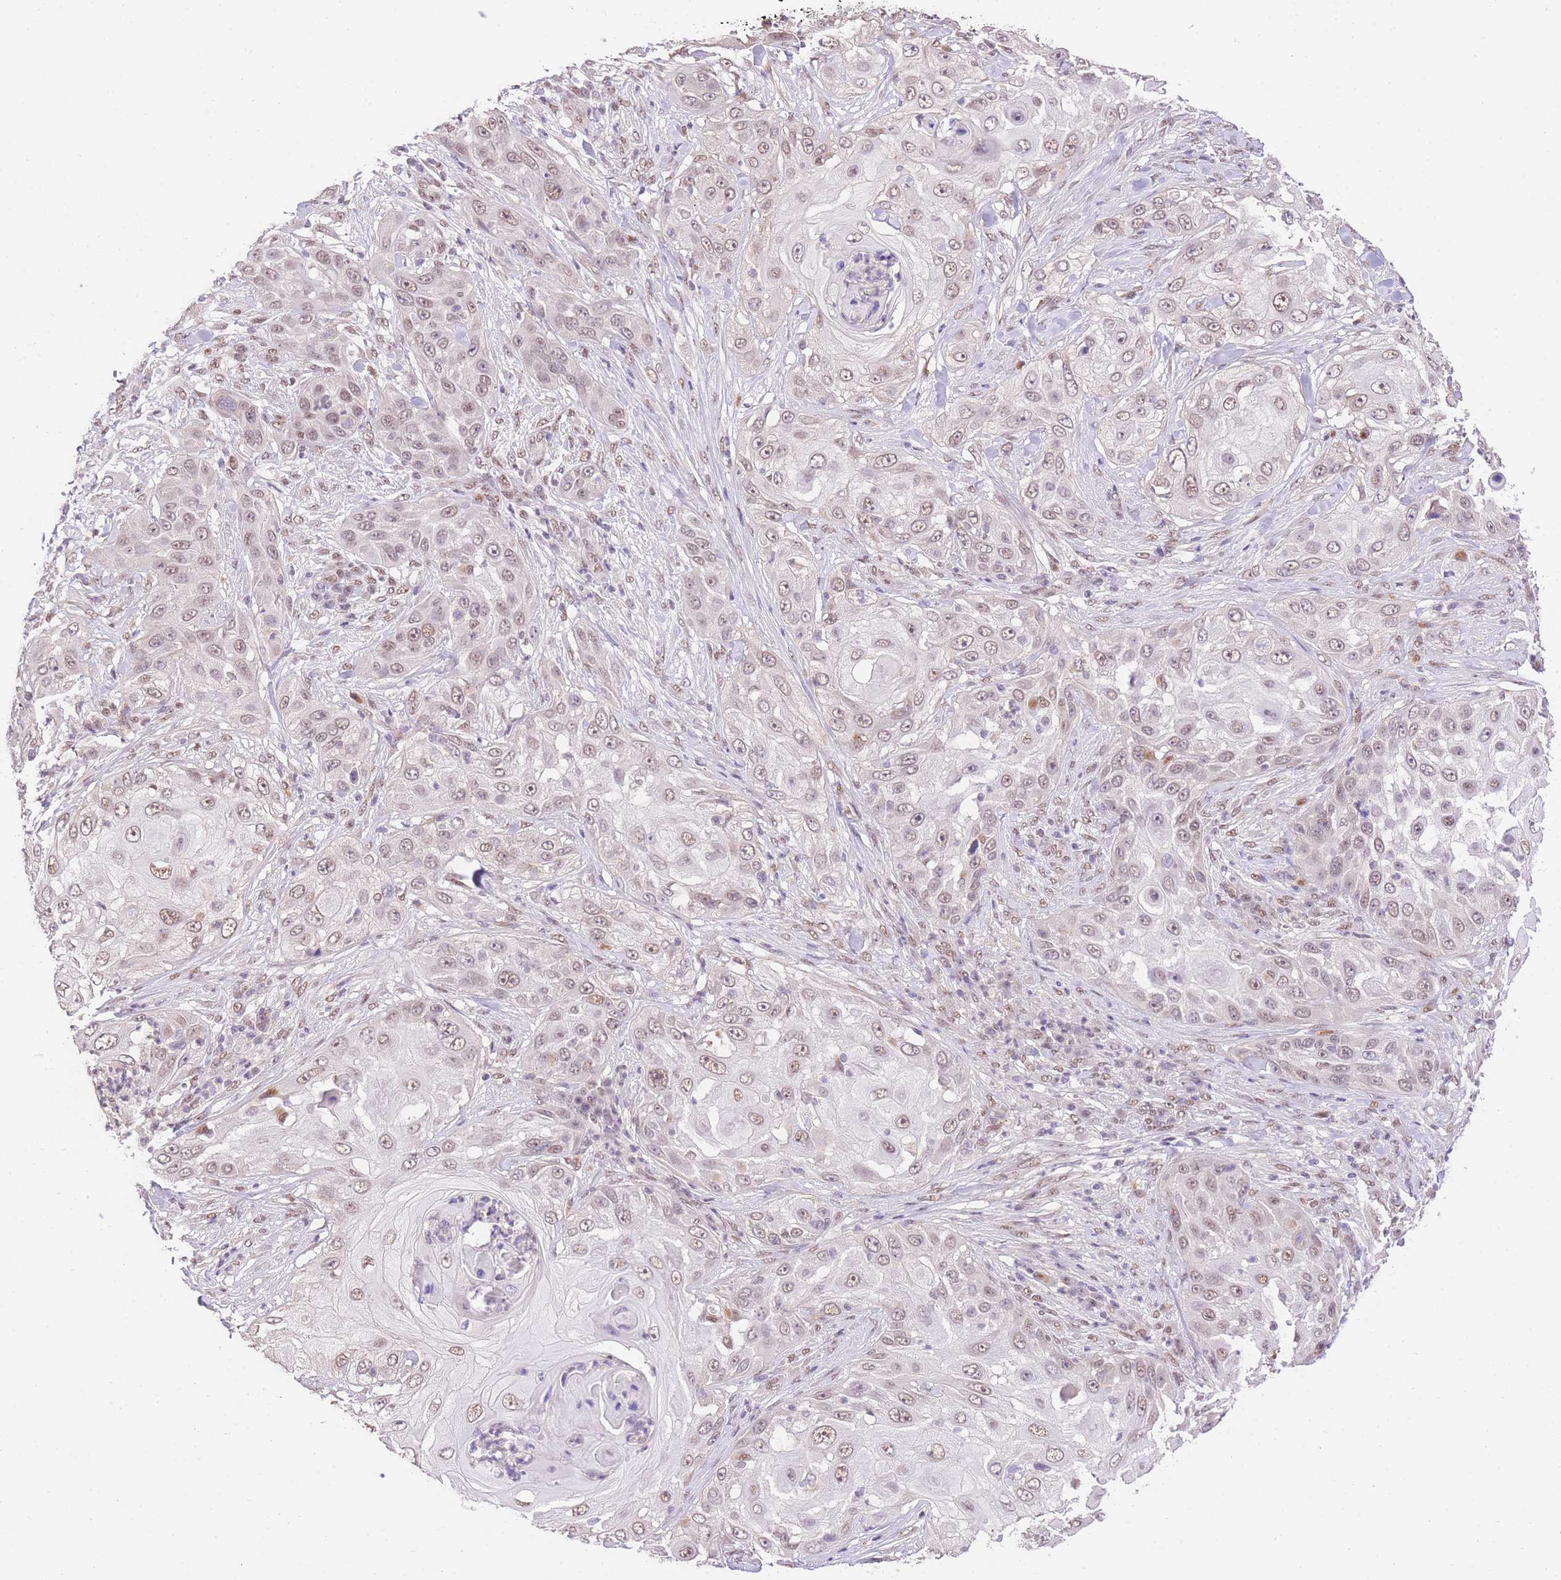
{"staining": {"intensity": "moderate", "quantity": ">75%", "location": "nuclear"}, "tissue": "skin cancer", "cell_type": "Tumor cells", "image_type": "cancer", "snomed": [{"axis": "morphology", "description": "Squamous cell carcinoma, NOS"}, {"axis": "topography", "description": "Skin"}], "caption": "High-power microscopy captured an immunohistochemistry (IHC) photomicrograph of skin squamous cell carcinoma, revealing moderate nuclear positivity in approximately >75% of tumor cells.", "gene": "UBXN7", "patient": {"sex": "female", "age": 44}}